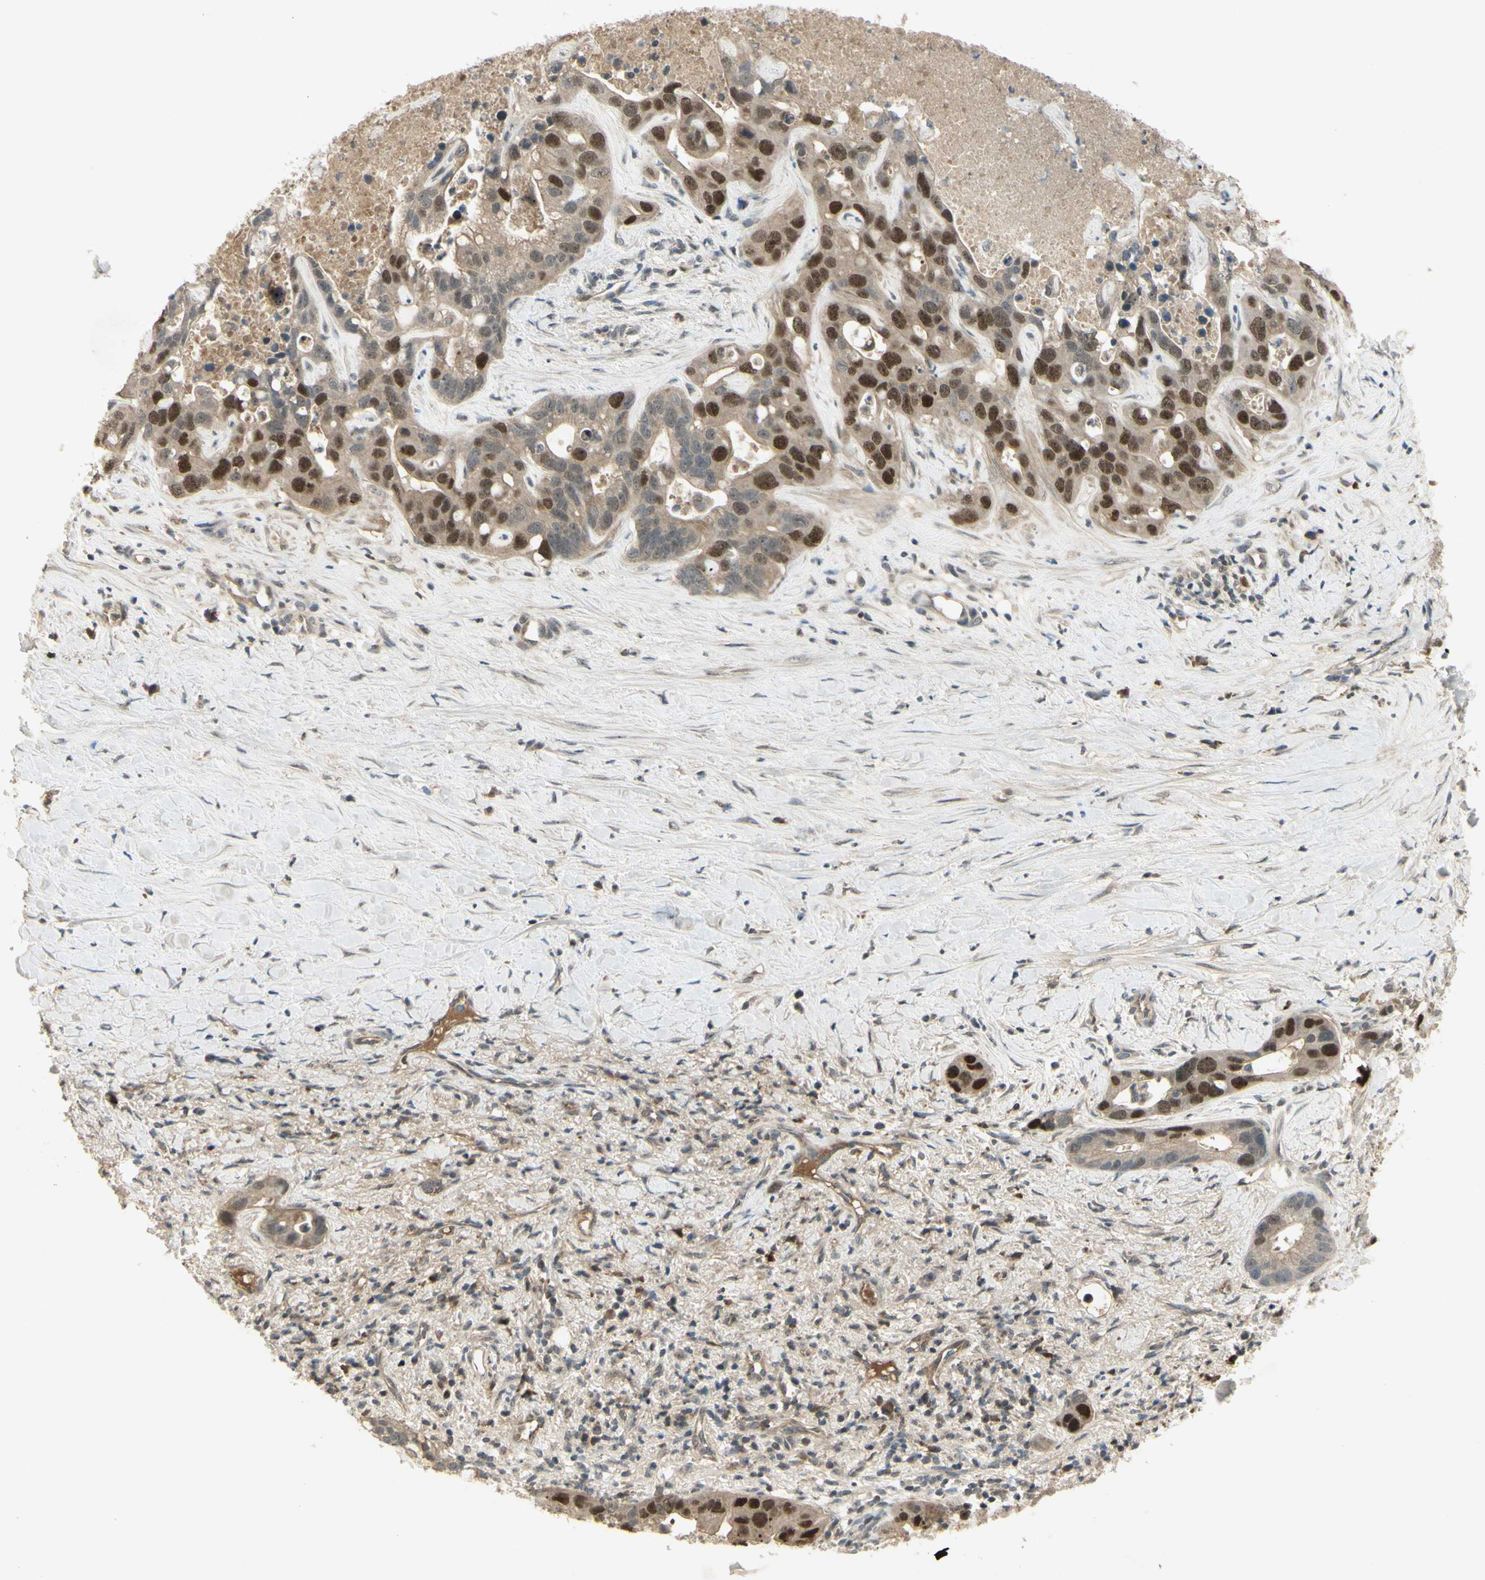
{"staining": {"intensity": "strong", "quantity": "25%-75%", "location": "nuclear"}, "tissue": "liver cancer", "cell_type": "Tumor cells", "image_type": "cancer", "snomed": [{"axis": "morphology", "description": "Cholangiocarcinoma"}, {"axis": "topography", "description": "Liver"}], "caption": "Liver cancer was stained to show a protein in brown. There is high levels of strong nuclear staining in approximately 25%-75% of tumor cells. (brown staining indicates protein expression, while blue staining denotes nuclei).", "gene": "RAD18", "patient": {"sex": "female", "age": 65}}